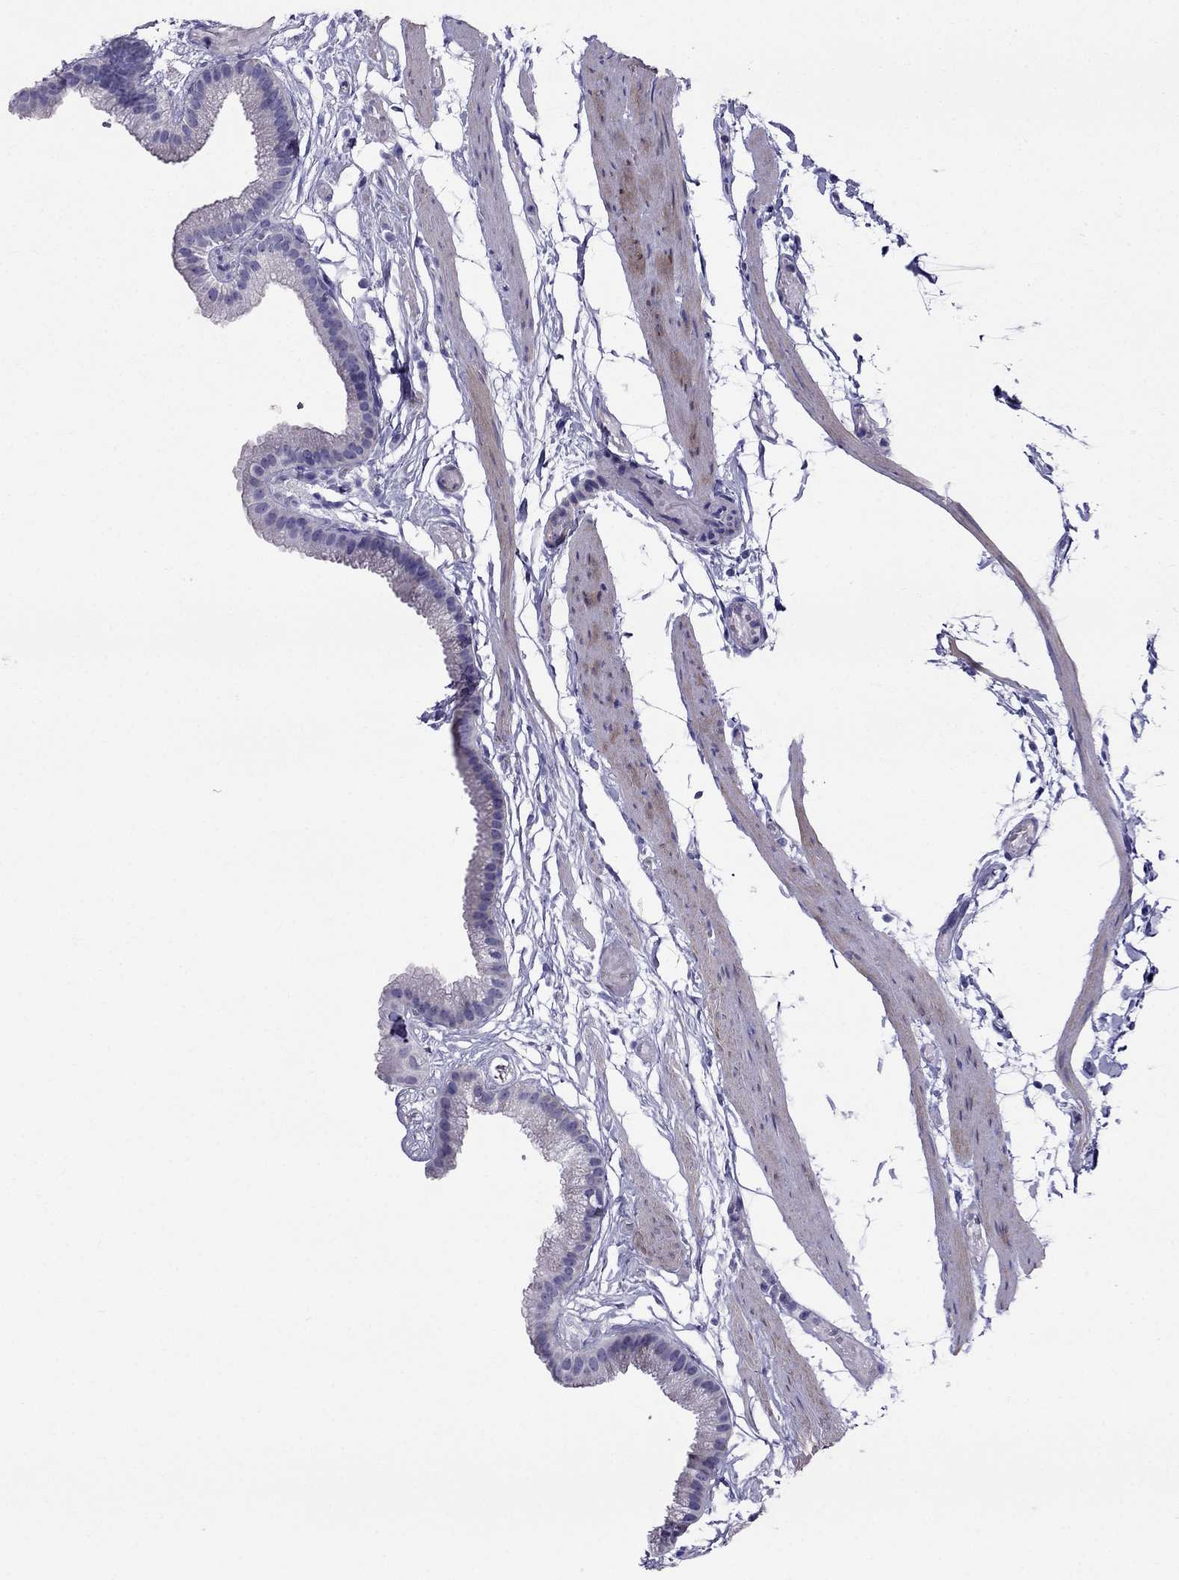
{"staining": {"intensity": "negative", "quantity": "none", "location": "none"}, "tissue": "gallbladder", "cell_type": "Glandular cells", "image_type": "normal", "snomed": [{"axis": "morphology", "description": "Normal tissue, NOS"}, {"axis": "topography", "description": "Gallbladder"}], "caption": "Immunohistochemistry (IHC) of unremarkable human gallbladder displays no expression in glandular cells. Nuclei are stained in blue.", "gene": "GPR50", "patient": {"sex": "female", "age": 45}}